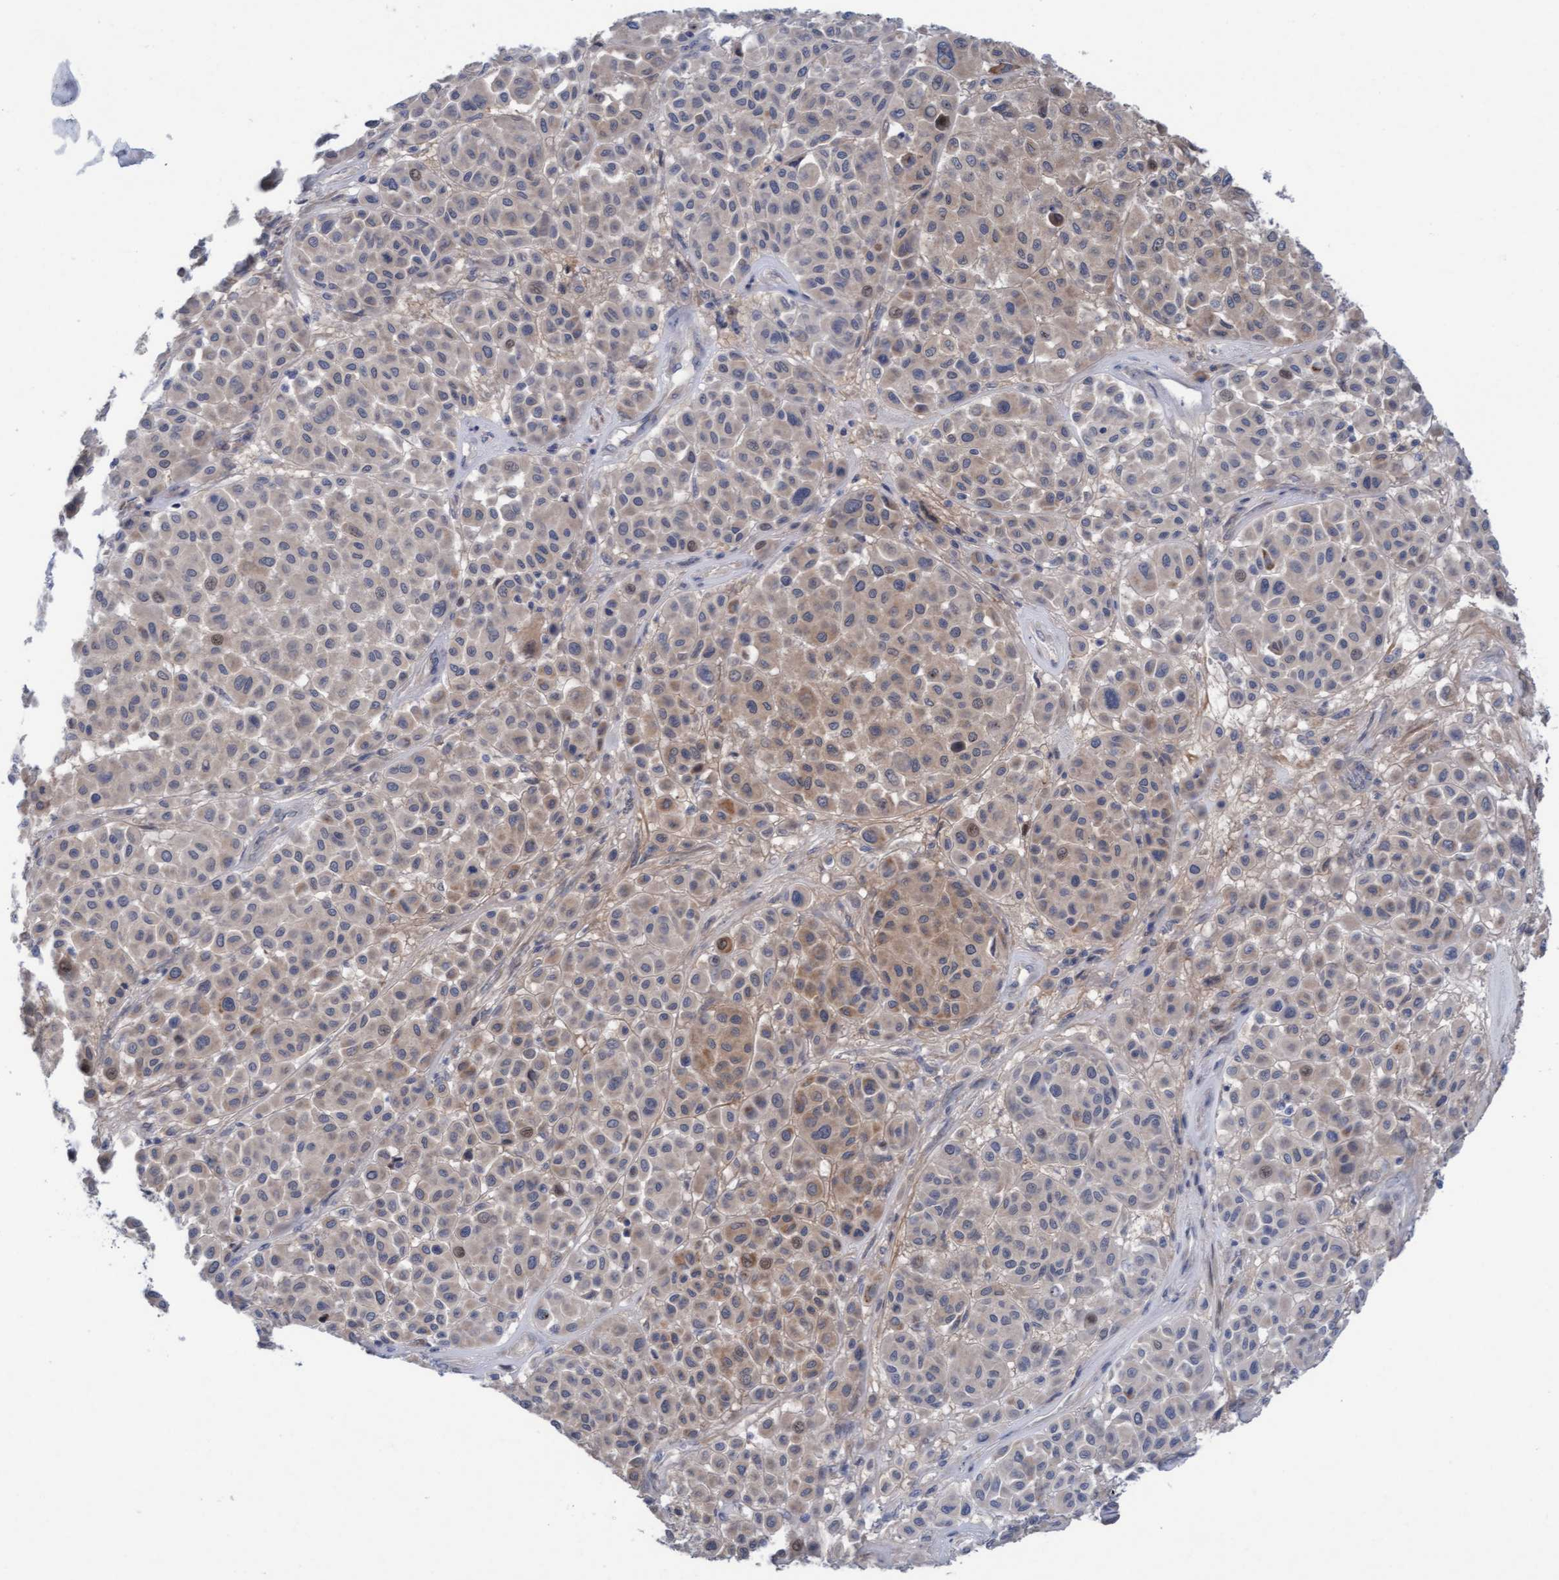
{"staining": {"intensity": "weak", "quantity": ">75%", "location": "cytoplasmic/membranous"}, "tissue": "melanoma", "cell_type": "Tumor cells", "image_type": "cancer", "snomed": [{"axis": "morphology", "description": "Malignant melanoma, Metastatic site"}, {"axis": "topography", "description": "Soft tissue"}], "caption": "Protein staining of malignant melanoma (metastatic site) tissue demonstrates weak cytoplasmic/membranous expression in about >75% of tumor cells.", "gene": "PLCD1", "patient": {"sex": "male", "age": 41}}